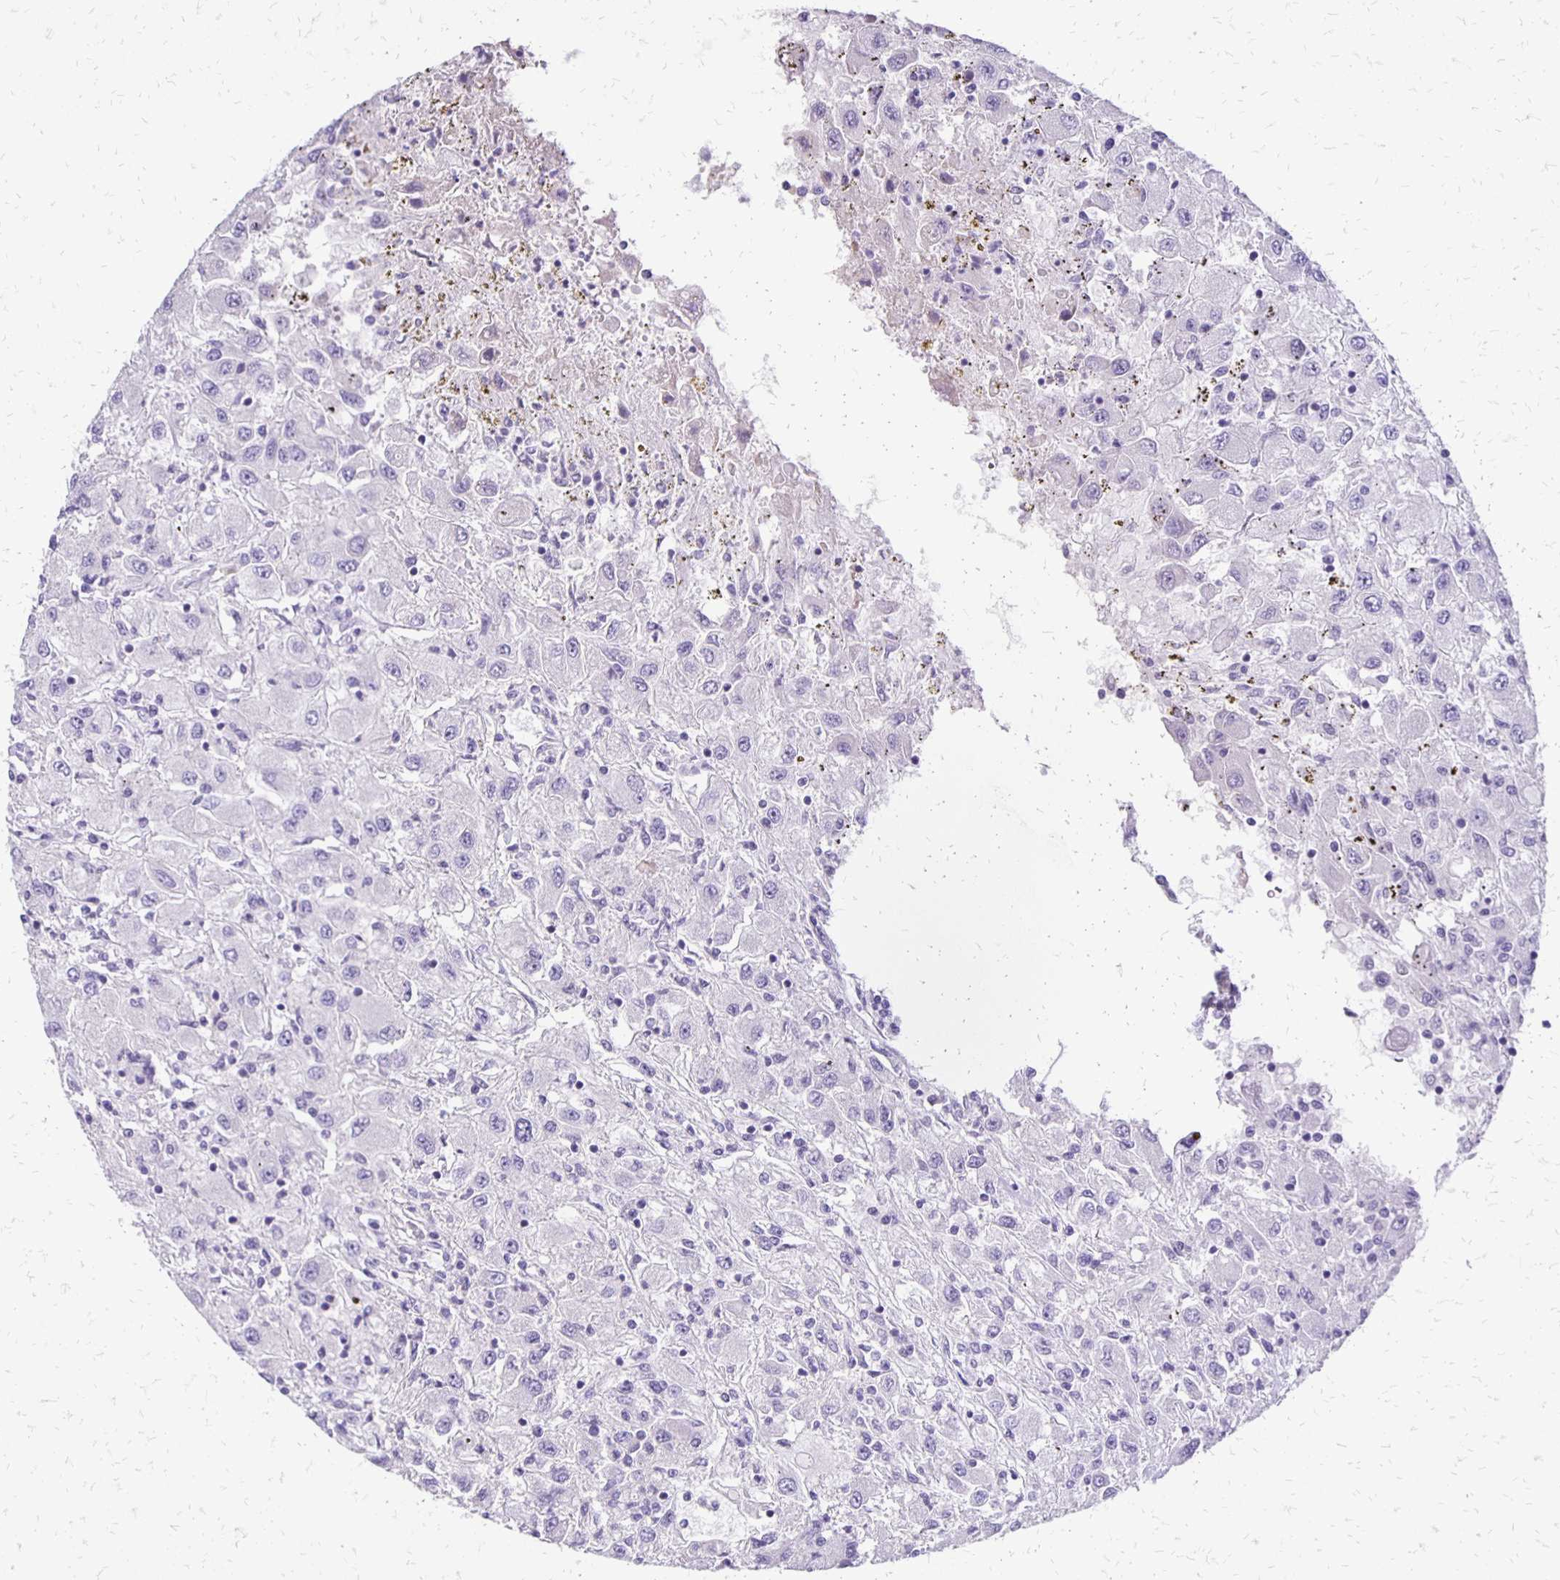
{"staining": {"intensity": "negative", "quantity": "none", "location": "none"}, "tissue": "renal cancer", "cell_type": "Tumor cells", "image_type": "cancer", "snomed": [{"axis": "morphology", "description": "Adenocarcinoma, NOS"}, {"axis": "topography", "description": "Kidney"}], "caption": "Human renal adenocarcinoma stained for a protein using IHC displays no staining in tumor cells.", "gene": "ANKRD45", "patient": {"sex": "female", "age": 67}}